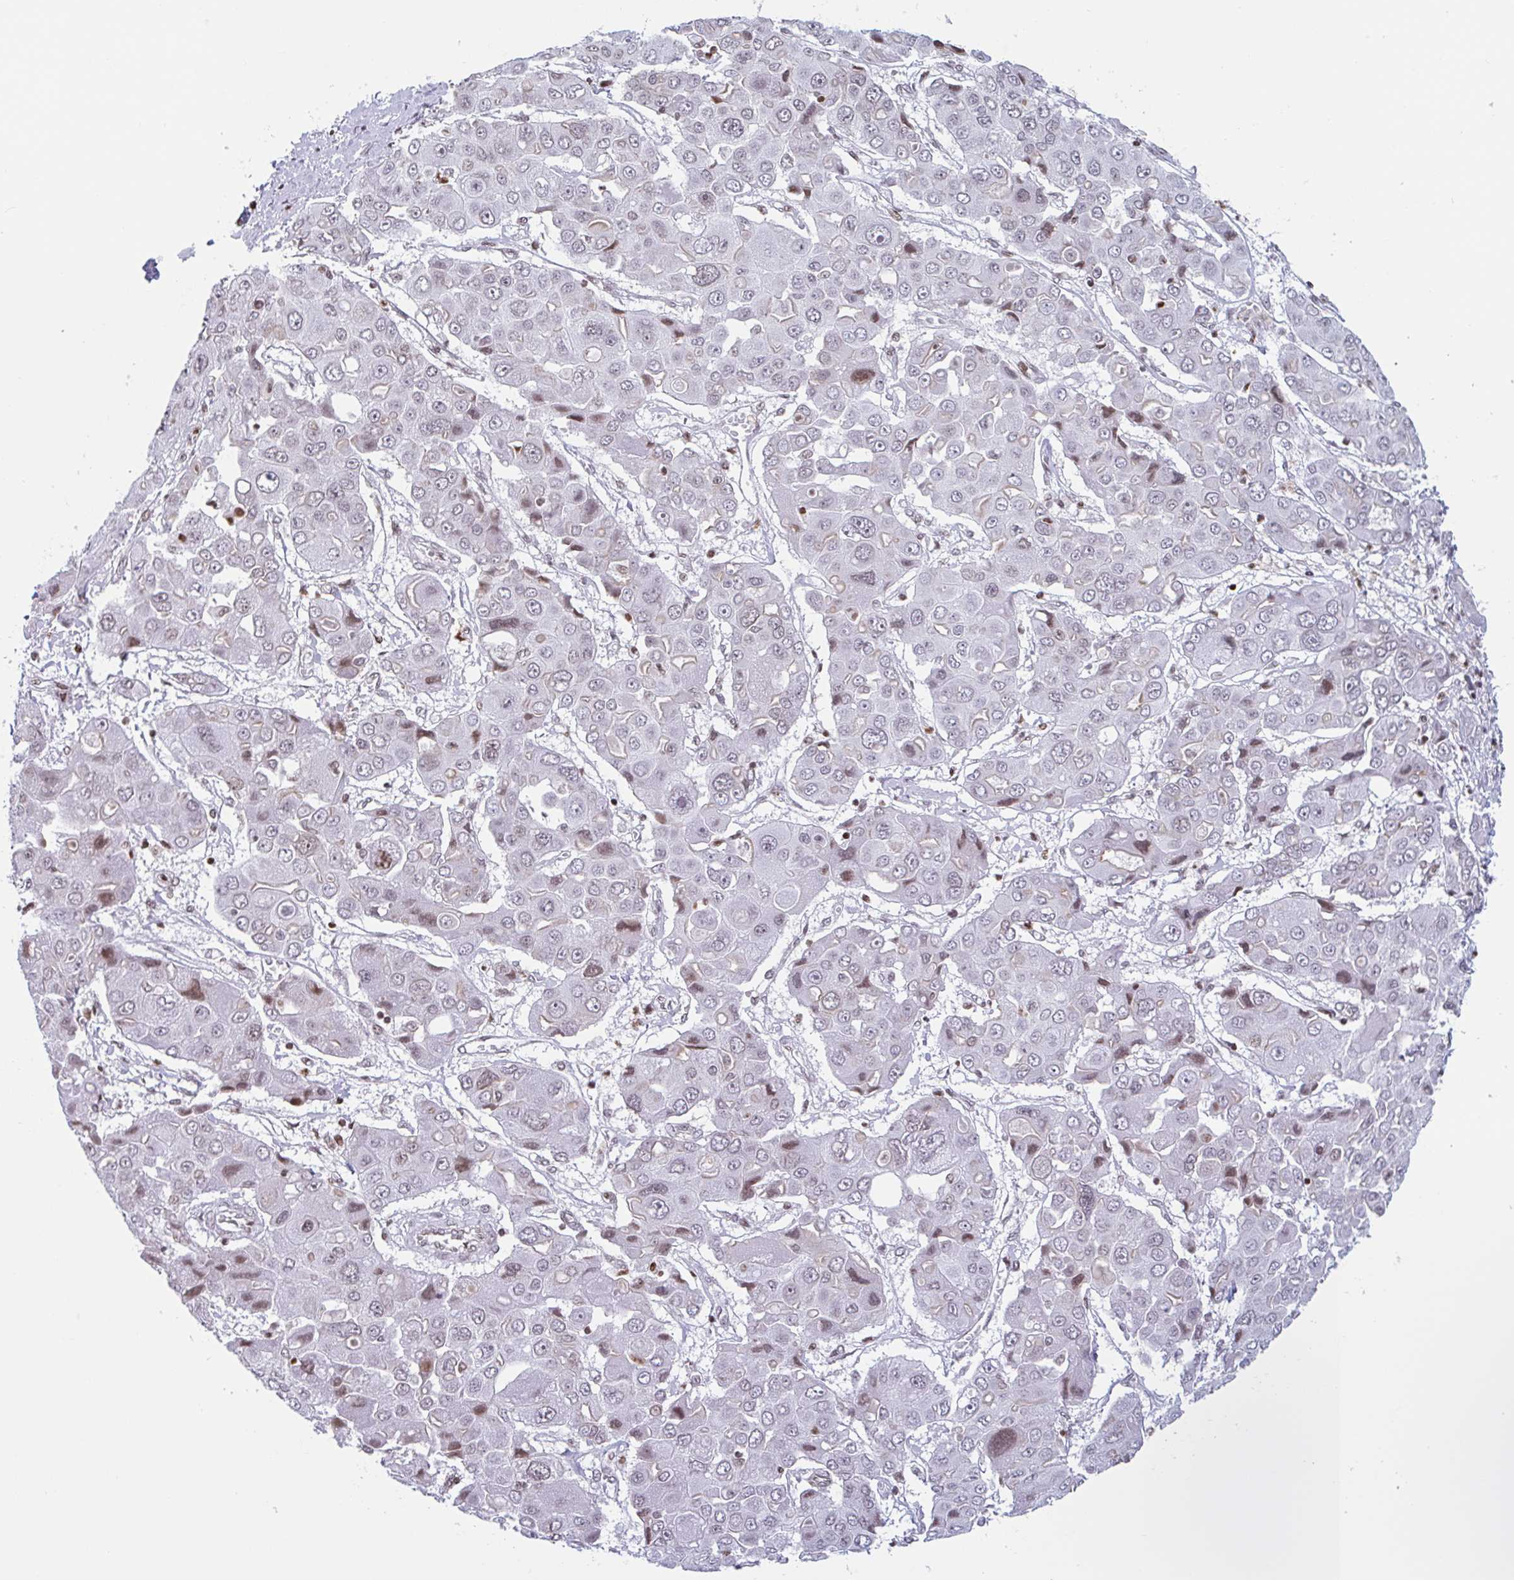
{"staining": {"intensity": "moderate", "quantity": "<25%", "location": "nuclear"}, "tissue": "liver cancer", "cell_type": "Tumor cells", "image_type": "cancer", "snomed": [{"axis": "morphology", "description": "Cholangiocarcinoma"}, {"axis": "topography", "description": "Liver"}], "caption": "IHC histopathology image of cholangiocarcinoma (liver) stained for a protein (brown), which exhibits low levels of moderate nuclear staining in approximately <25% of tumor cells.", "gene": "NOL6", "patient": {"sex": "male", "age": 67}}